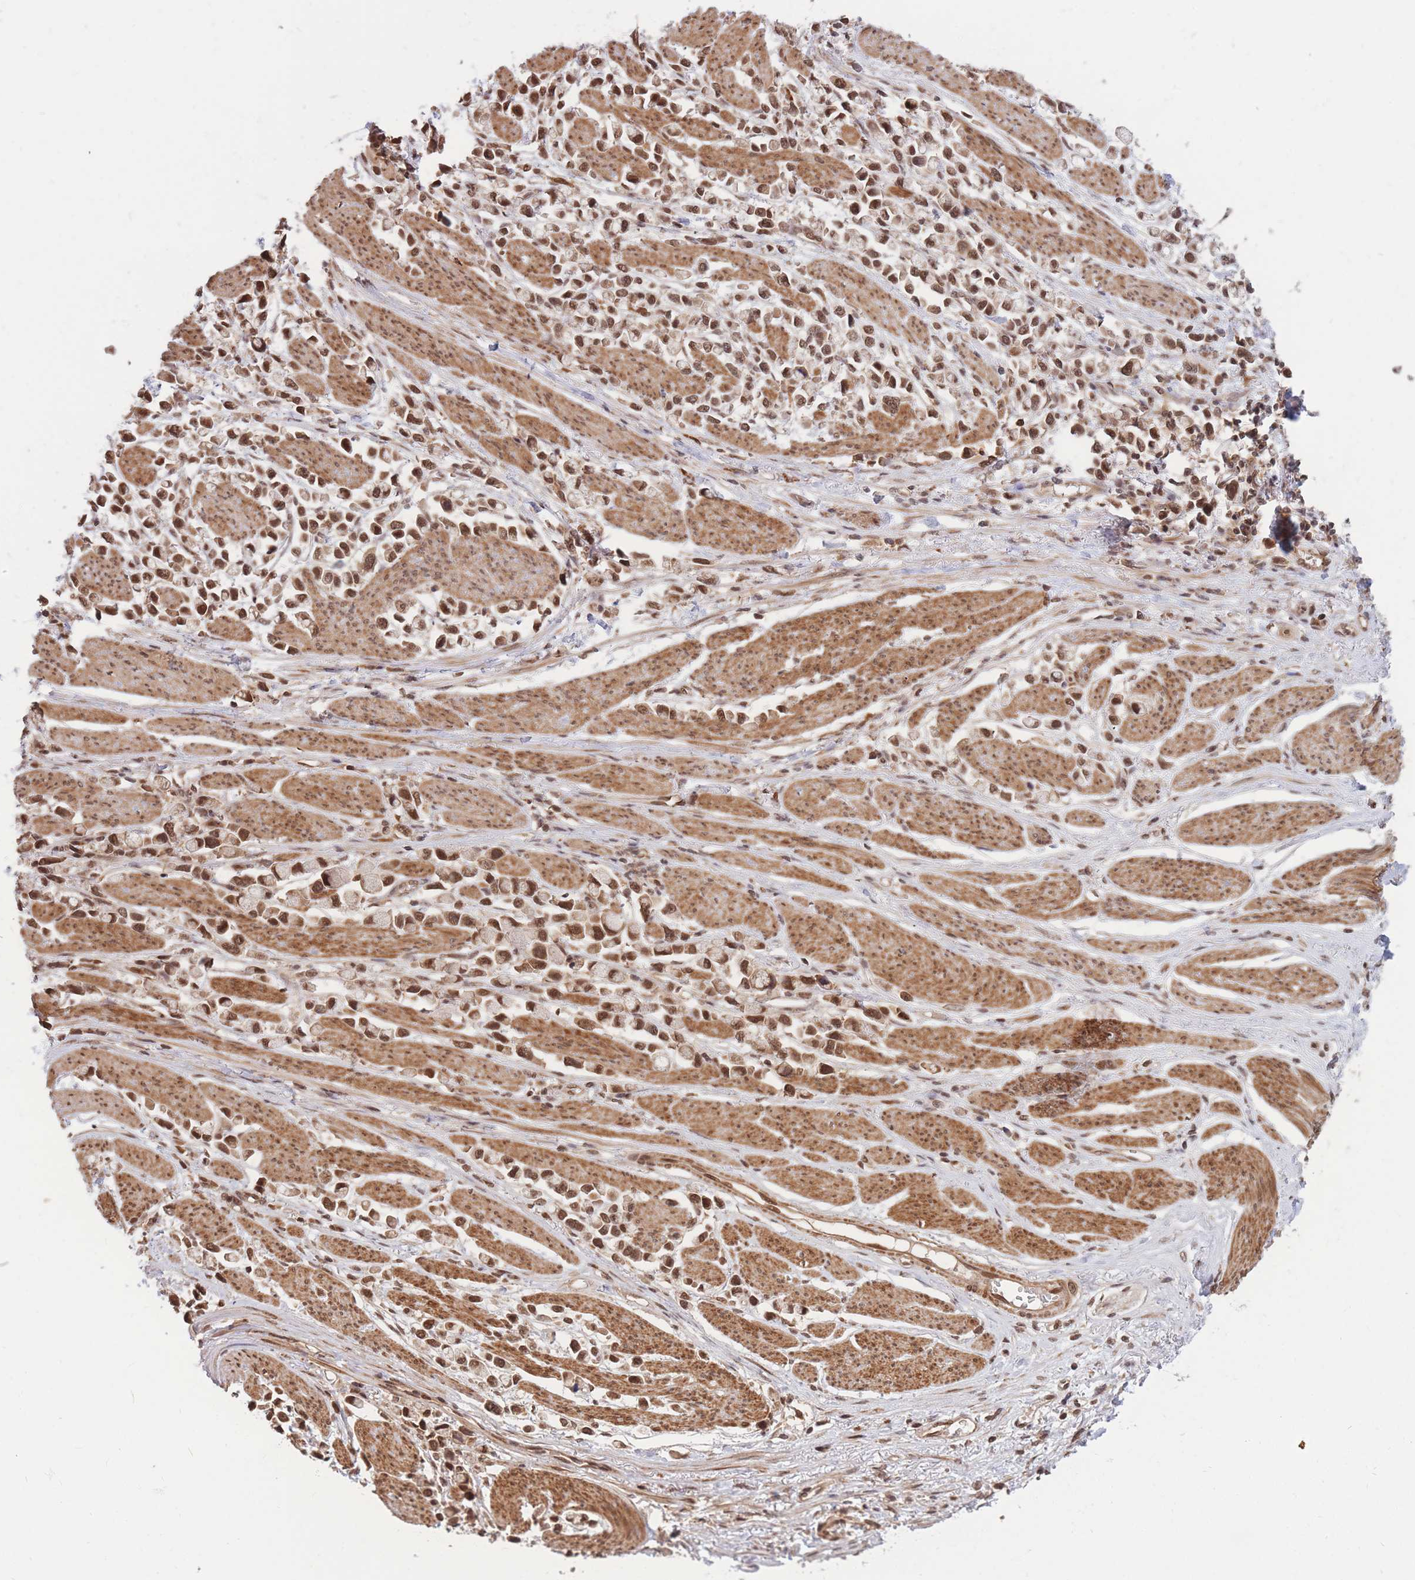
{"staining": {"intensity": "strong", "quantity": ">75%", "location": "nuclear"}, "tissue": "stomach cancer", "cell_type": "Tumor cells", "image_type": "cancer", "snomed": [{"axis": "morphology", "description": "Adenocarcinoma, NOS"}, {"axis": "topography", "description": "Stomach"}], "caption": "Tumor cells demonstrate strong nuclear positivity in approximately >75% of cells in stomach adenocarcinoma.", "gene": "SRA1", "patient": {"sex": "female", "age": 81}}